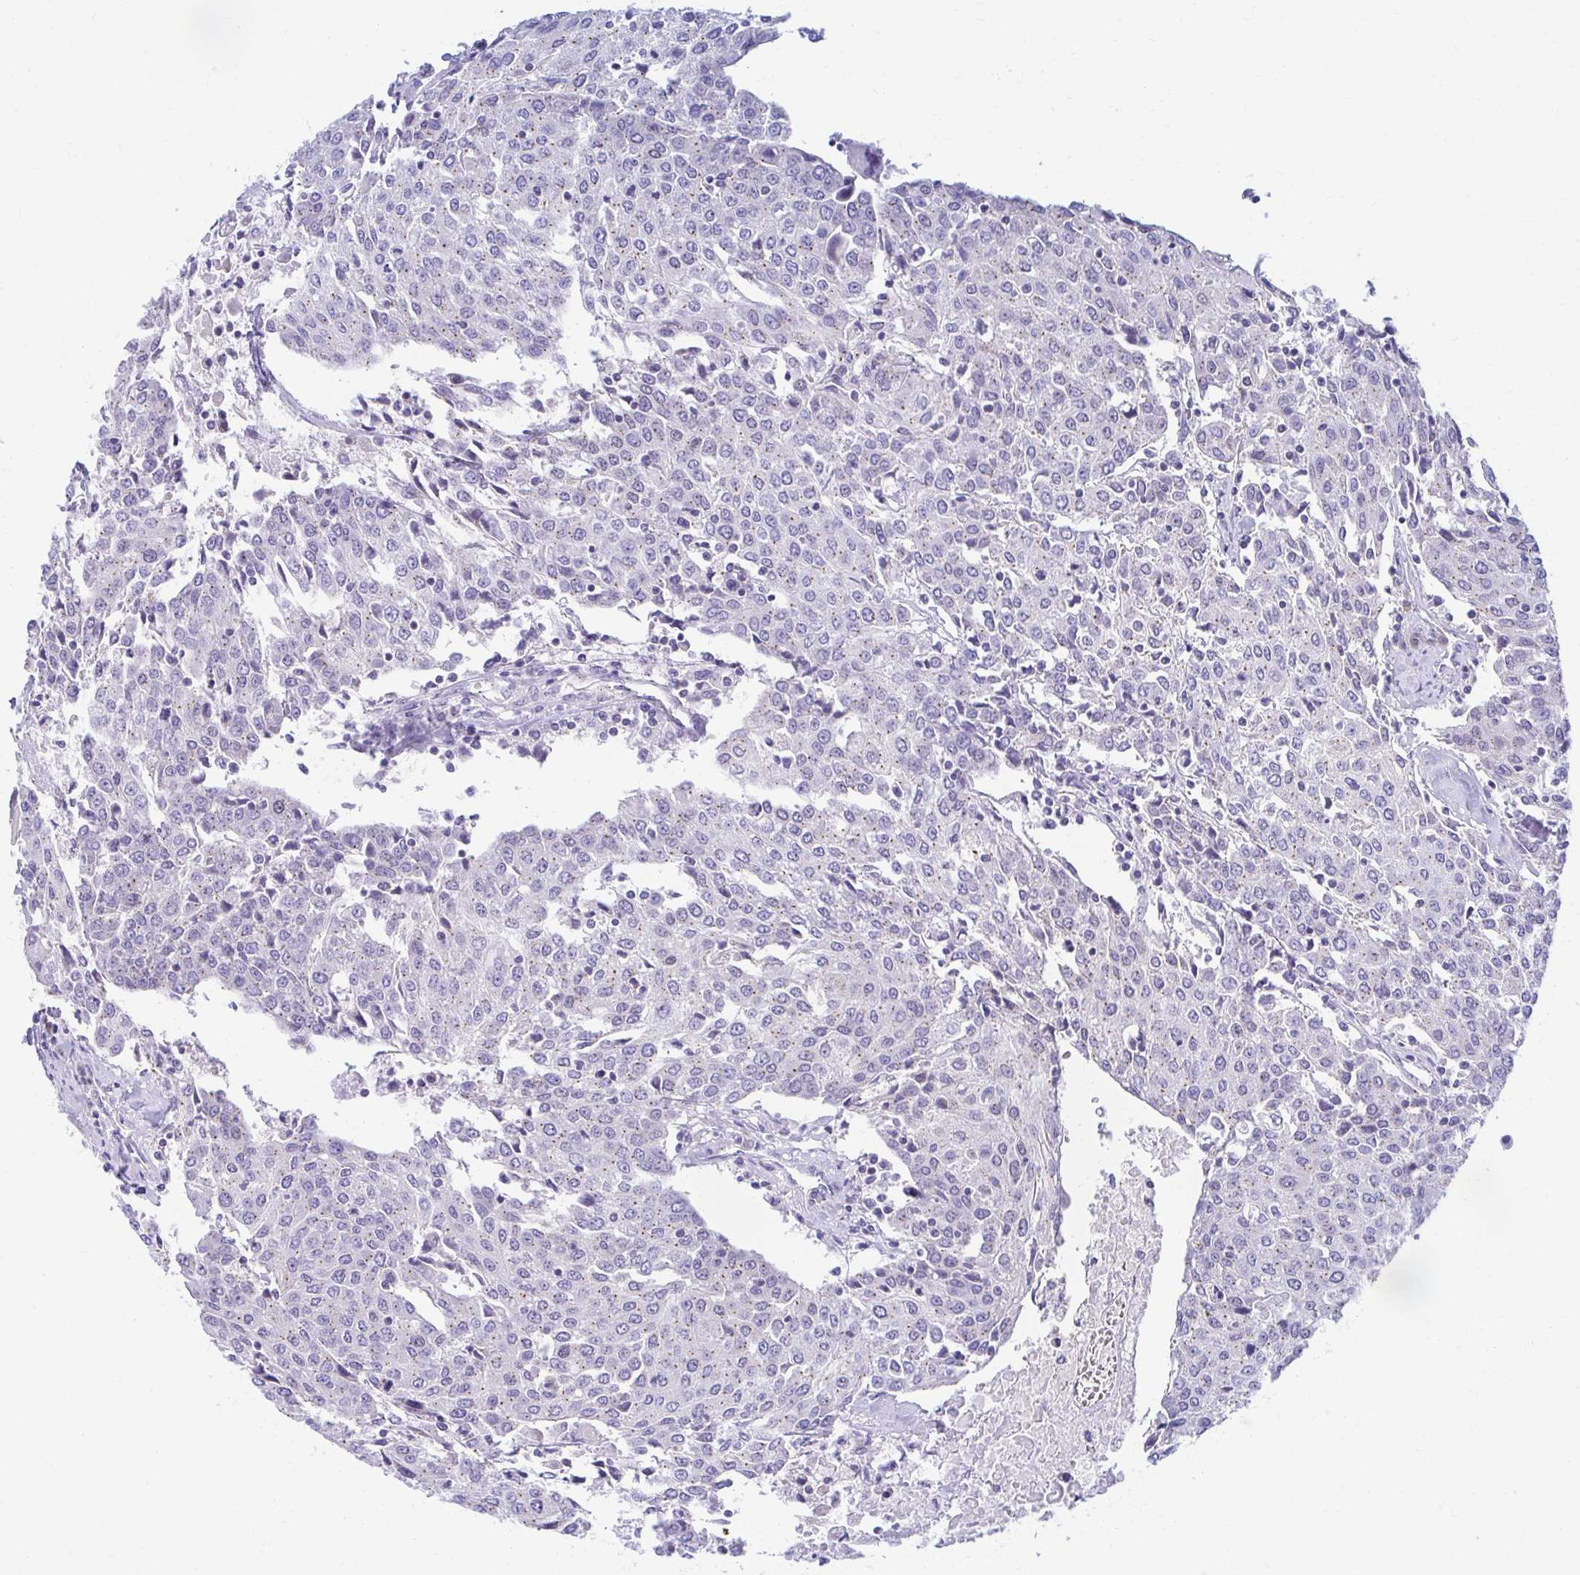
{"staining": {"intensity": "weak", "quantity": "25%-75%", "location": "cytoplasmic/membranous"}, "tissue": "urothelial cancer", "cell_type": "Tumor cells", "image_type": "cancer", "snomed": [{"axis": "morphology", "description": "Urothelial carcinoma, High grade"}, {"axis": "topography", "description": "Urinary bladder"}], "caption": "DAB immunohistochemical staining of urothelial cancer exhibits weak cytoplasmic/membranous protein staining in approximately 25%-75% of tumor cells.", "gene": "RADIL", "patient": {"sex": "female", "age": 85}}